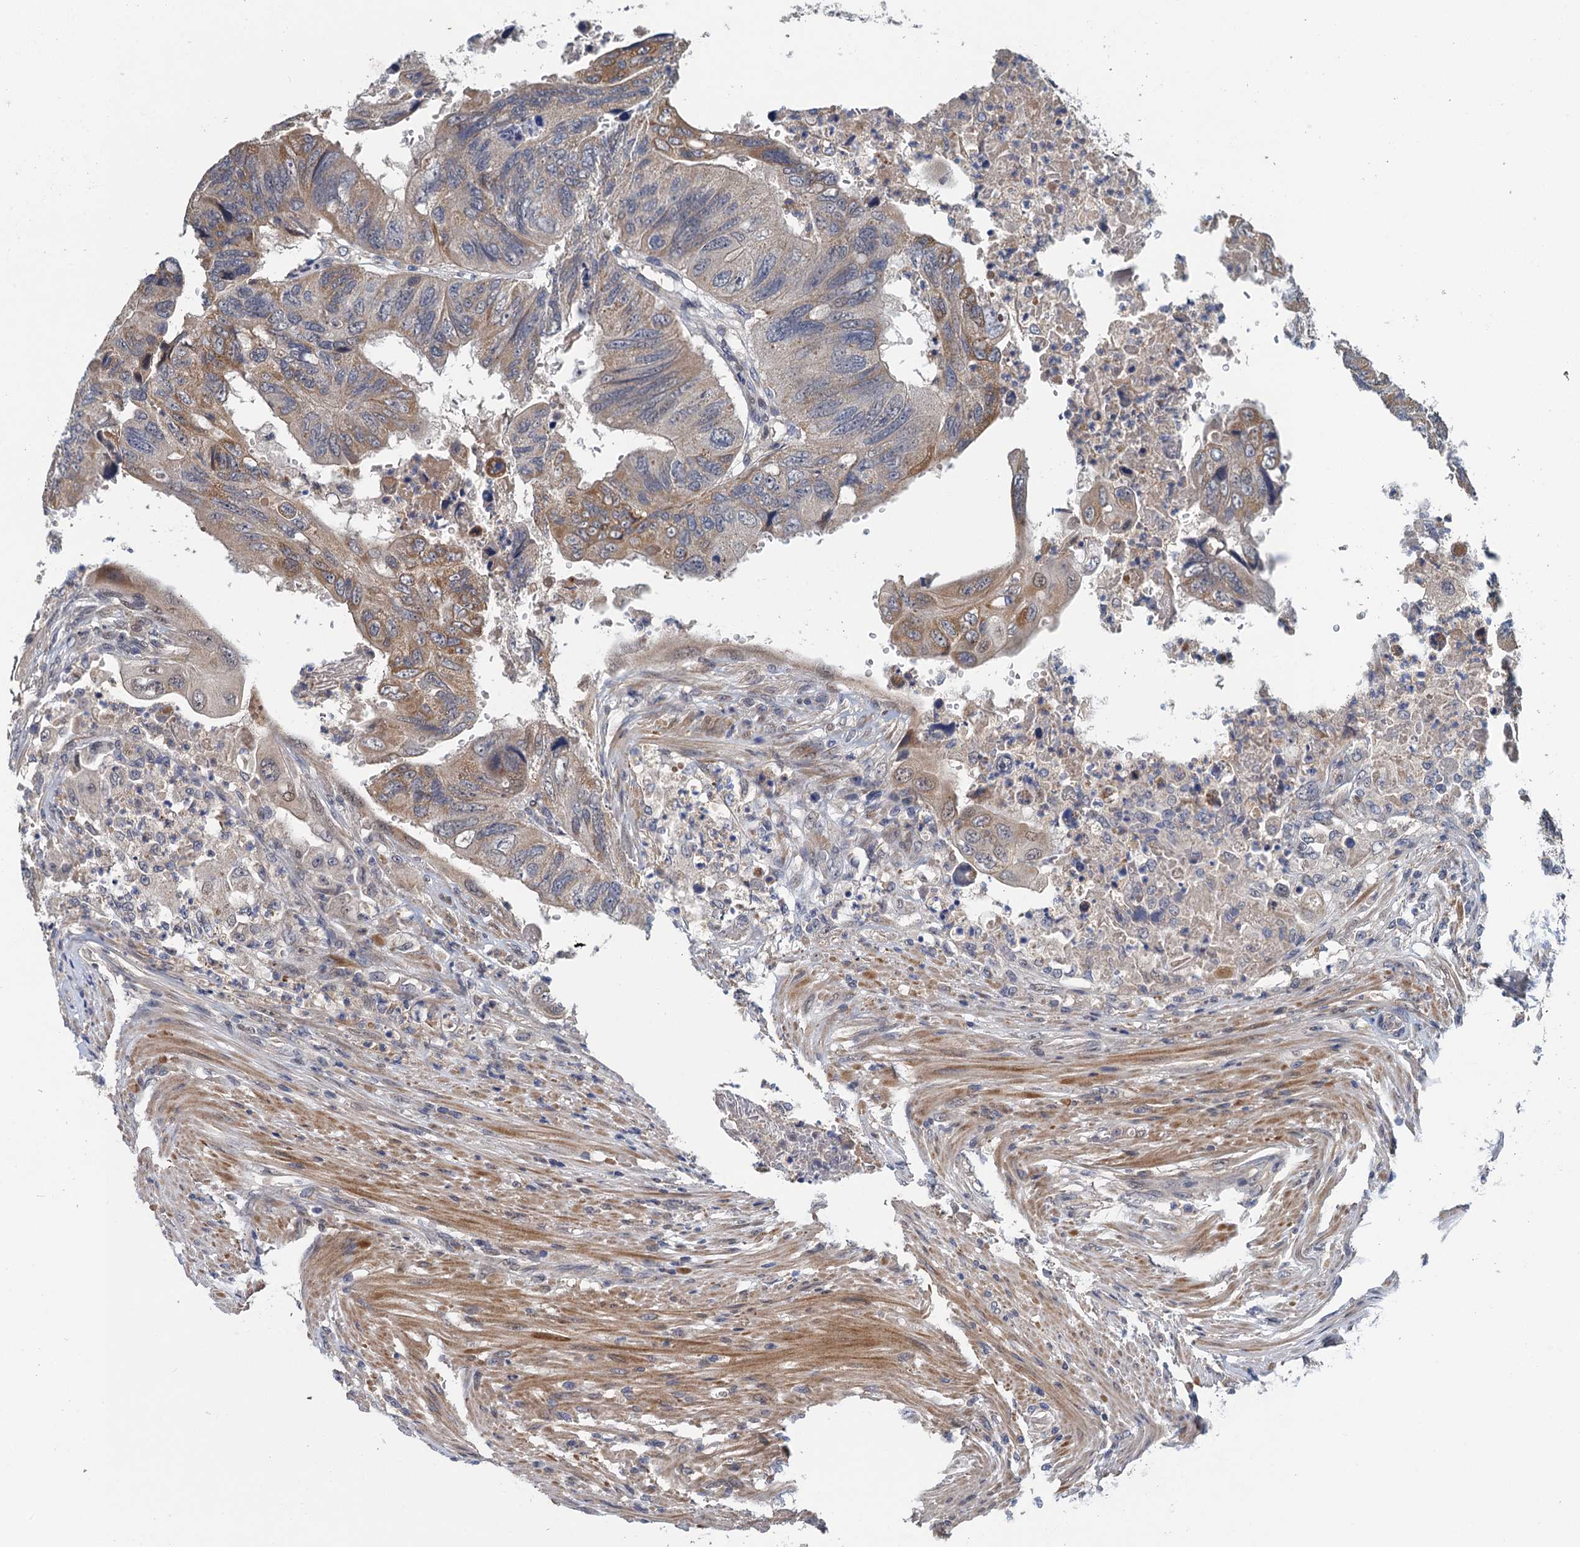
{"staining": {"intensity": "moderate", "quantity": "<25%", "location": "cytoplasmic/membranous"}, "tissue": "colorectal cancer", "cell_type": "Tumor cells", "image_type": "cancer", "snomed": [{"axis": "morphology", "description": "Adenocarcinoma, NOS"}, {"axis": "topography", "description": "Rectum"}], "caption": "Brown immunohistochemical staining in colorectal cancer exhibits moderate cytoplasmic/membranous expression in about <25% of tumor cells.", "gene": "MDM1", "patient": {"sex": "male", "age": 63}}